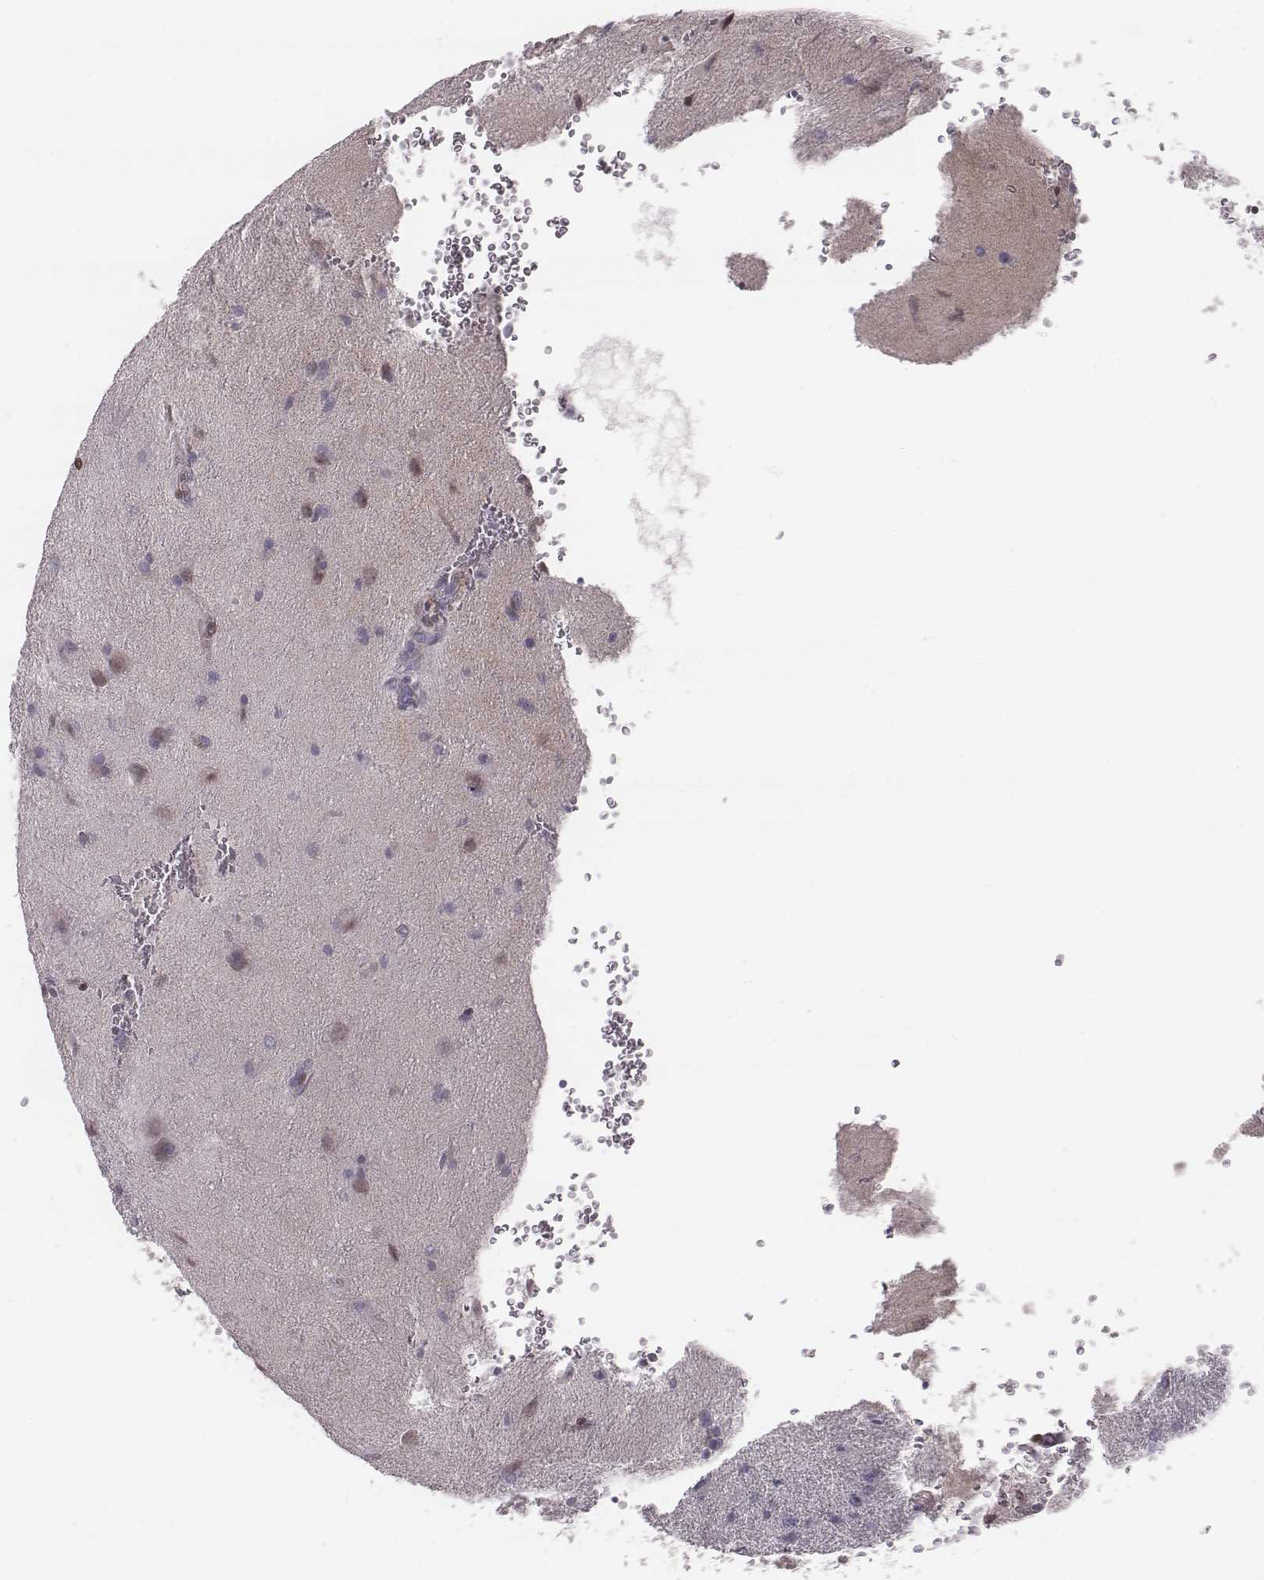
{"staining": {"intensity": "negative", "quantity": "none", "location": "none"}, "tissue": "glioma", "cell_type": "Tumor cells", "image_type": "cancer", "snomed": [{"axis": "morphology", "description": "Glioma, malignant, Low grade"}, {"axis": "topography", "description": "Brain"}], "caption": "This histopathology image is of glioma stained with IHC to label a protein in brown with the nuclei are counter-stained blue. There is no staining in tumor cells. The staining was performed using DAB to visualize the protein expression in brown, while the nuclei were stained in blue with hematoxylin (Magnification: 20x).", "gene": "PDE8B", "patient": {"sex": "male", "age": 58}}